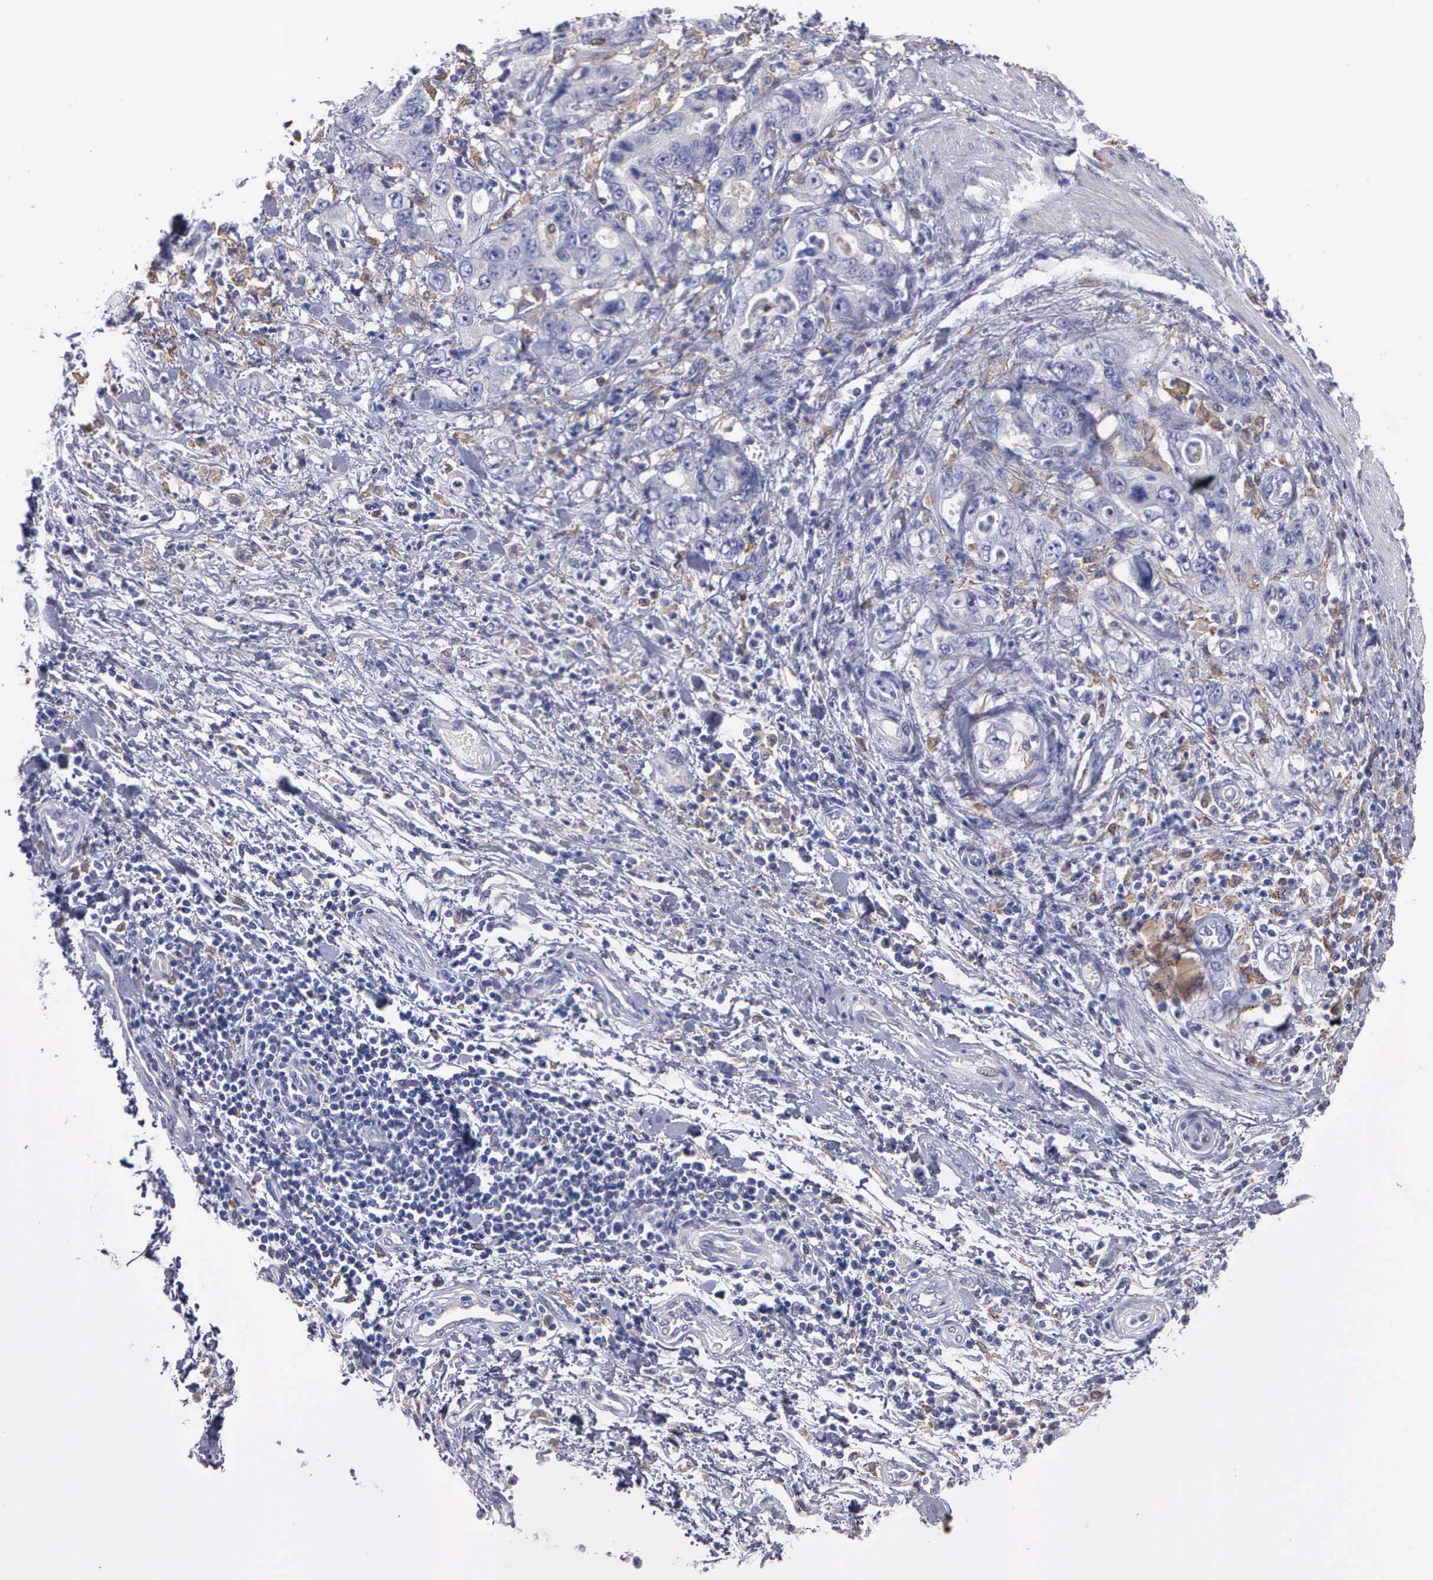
{"staining": {"intensity": "negative", "quantity": "none", "location": "none"}, "tissue": "stomach cancer", "cell_type": "Tumor cells", "image_type": "cancer", "snomed": [{"axis": "morphology", "description": "Adenocarcinoma, NOS"}, {"axis": "topography", "description": "Pancreas"}, {"axis": "topography", "description": "Stomach, upper"}], "caption": "High magnification brightfield microscopy of stomach cancer stained with DAB (3,3'-diaminobenzidine) (brown) and counterstained with hematoxylin (blue): tumor cells show no significant staining. (Immunohistochemistry (ihc), brightfield microscopy, high magnification).", "gene": "TYRP1", "patient": {"sex": "male", "age": 77}}